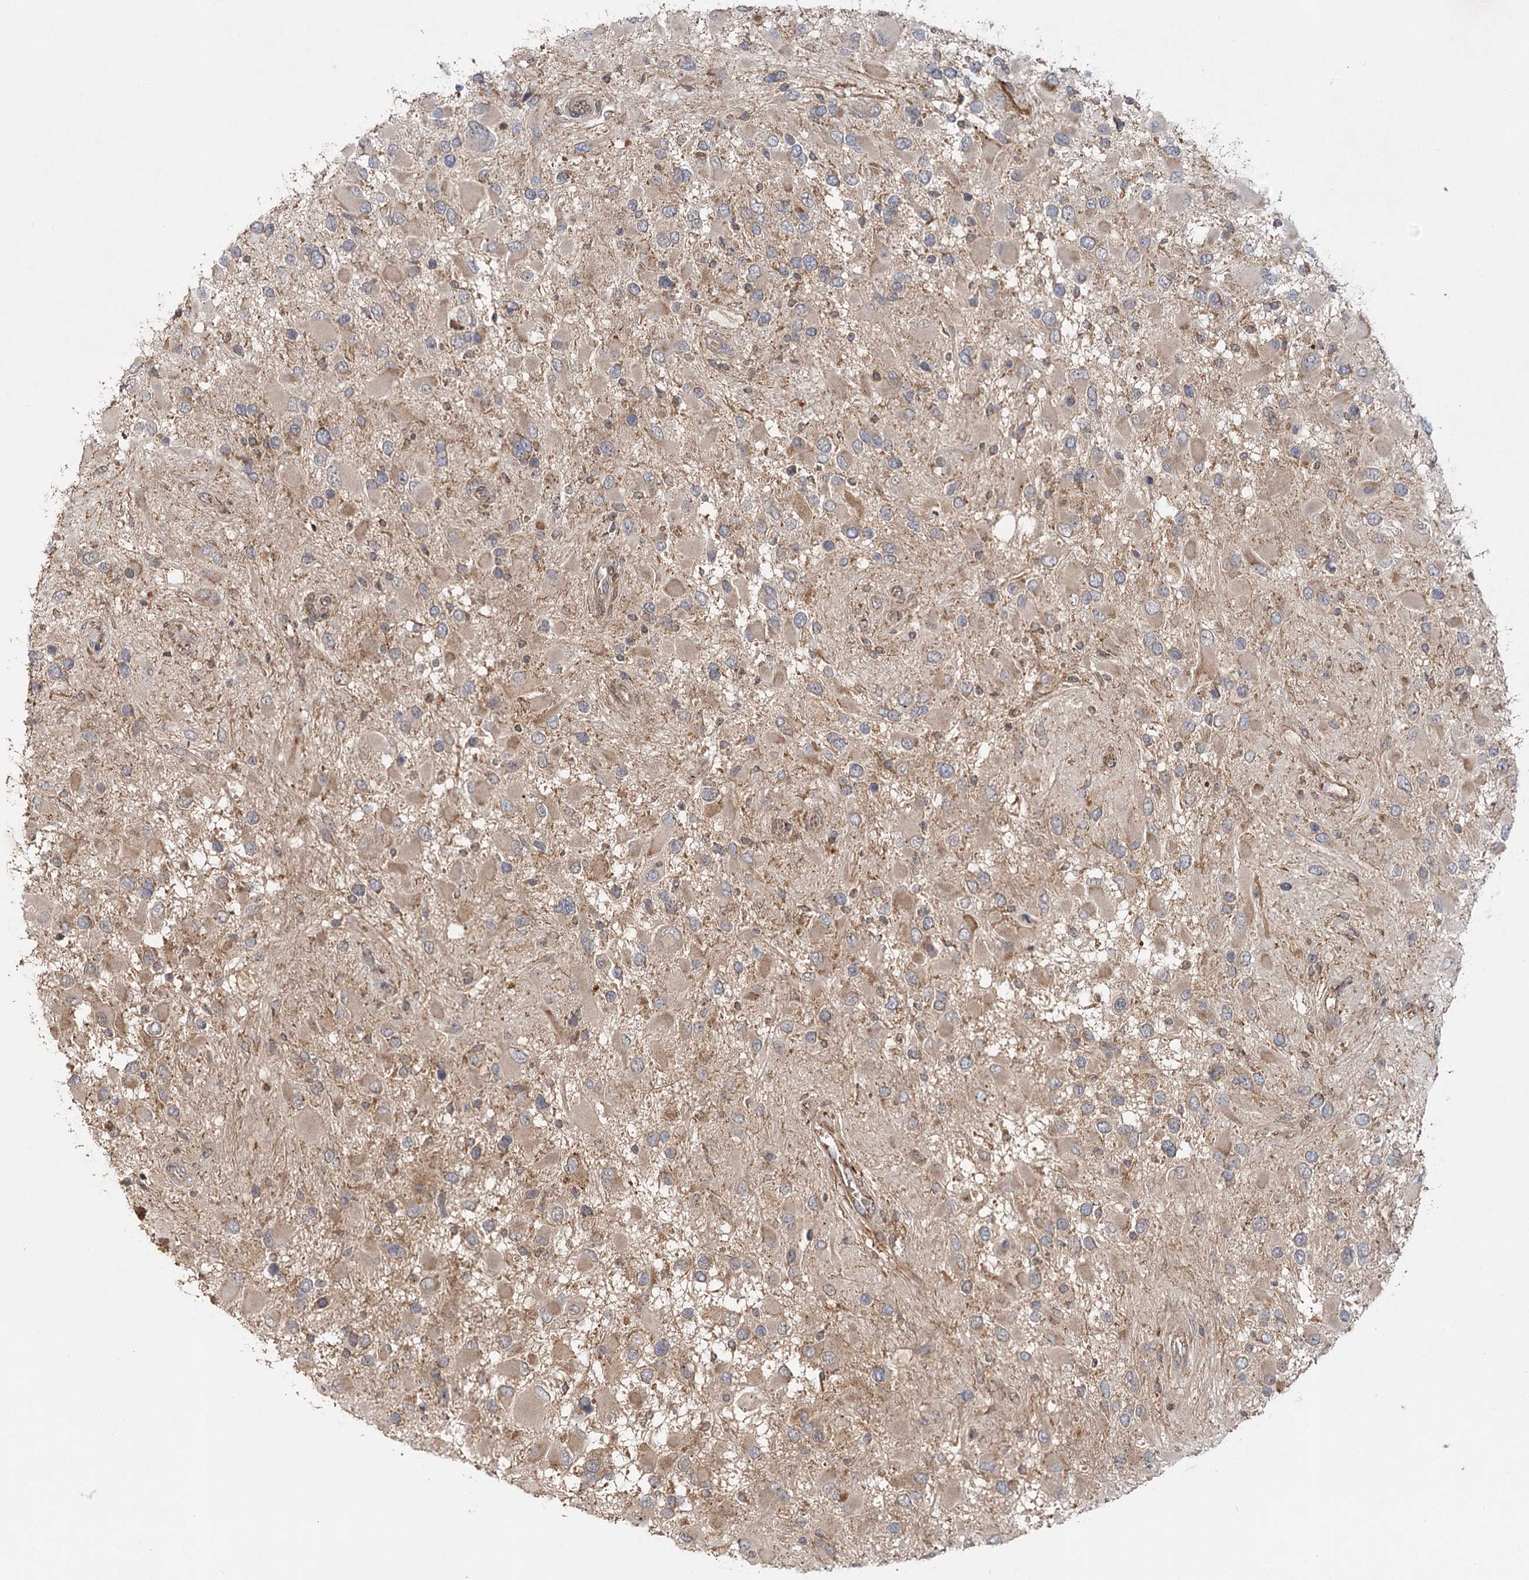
{"staining": {"intensity": "negative", "quantity": "none", "location": "none"}, "tissue": "glioma", "cell_type": "Tumor cells", "image_type": "cancer", "snomed": [{"axis": "morphology", "description": "Glioma, malignant, High grade"}, {"axis": "topography", "description": "Brain"}], "caption": "Tumor cells show no significant protein staining in glioma.", "gene": "RAPGEF6", "patient": {"sex": "male", "age": 53}}